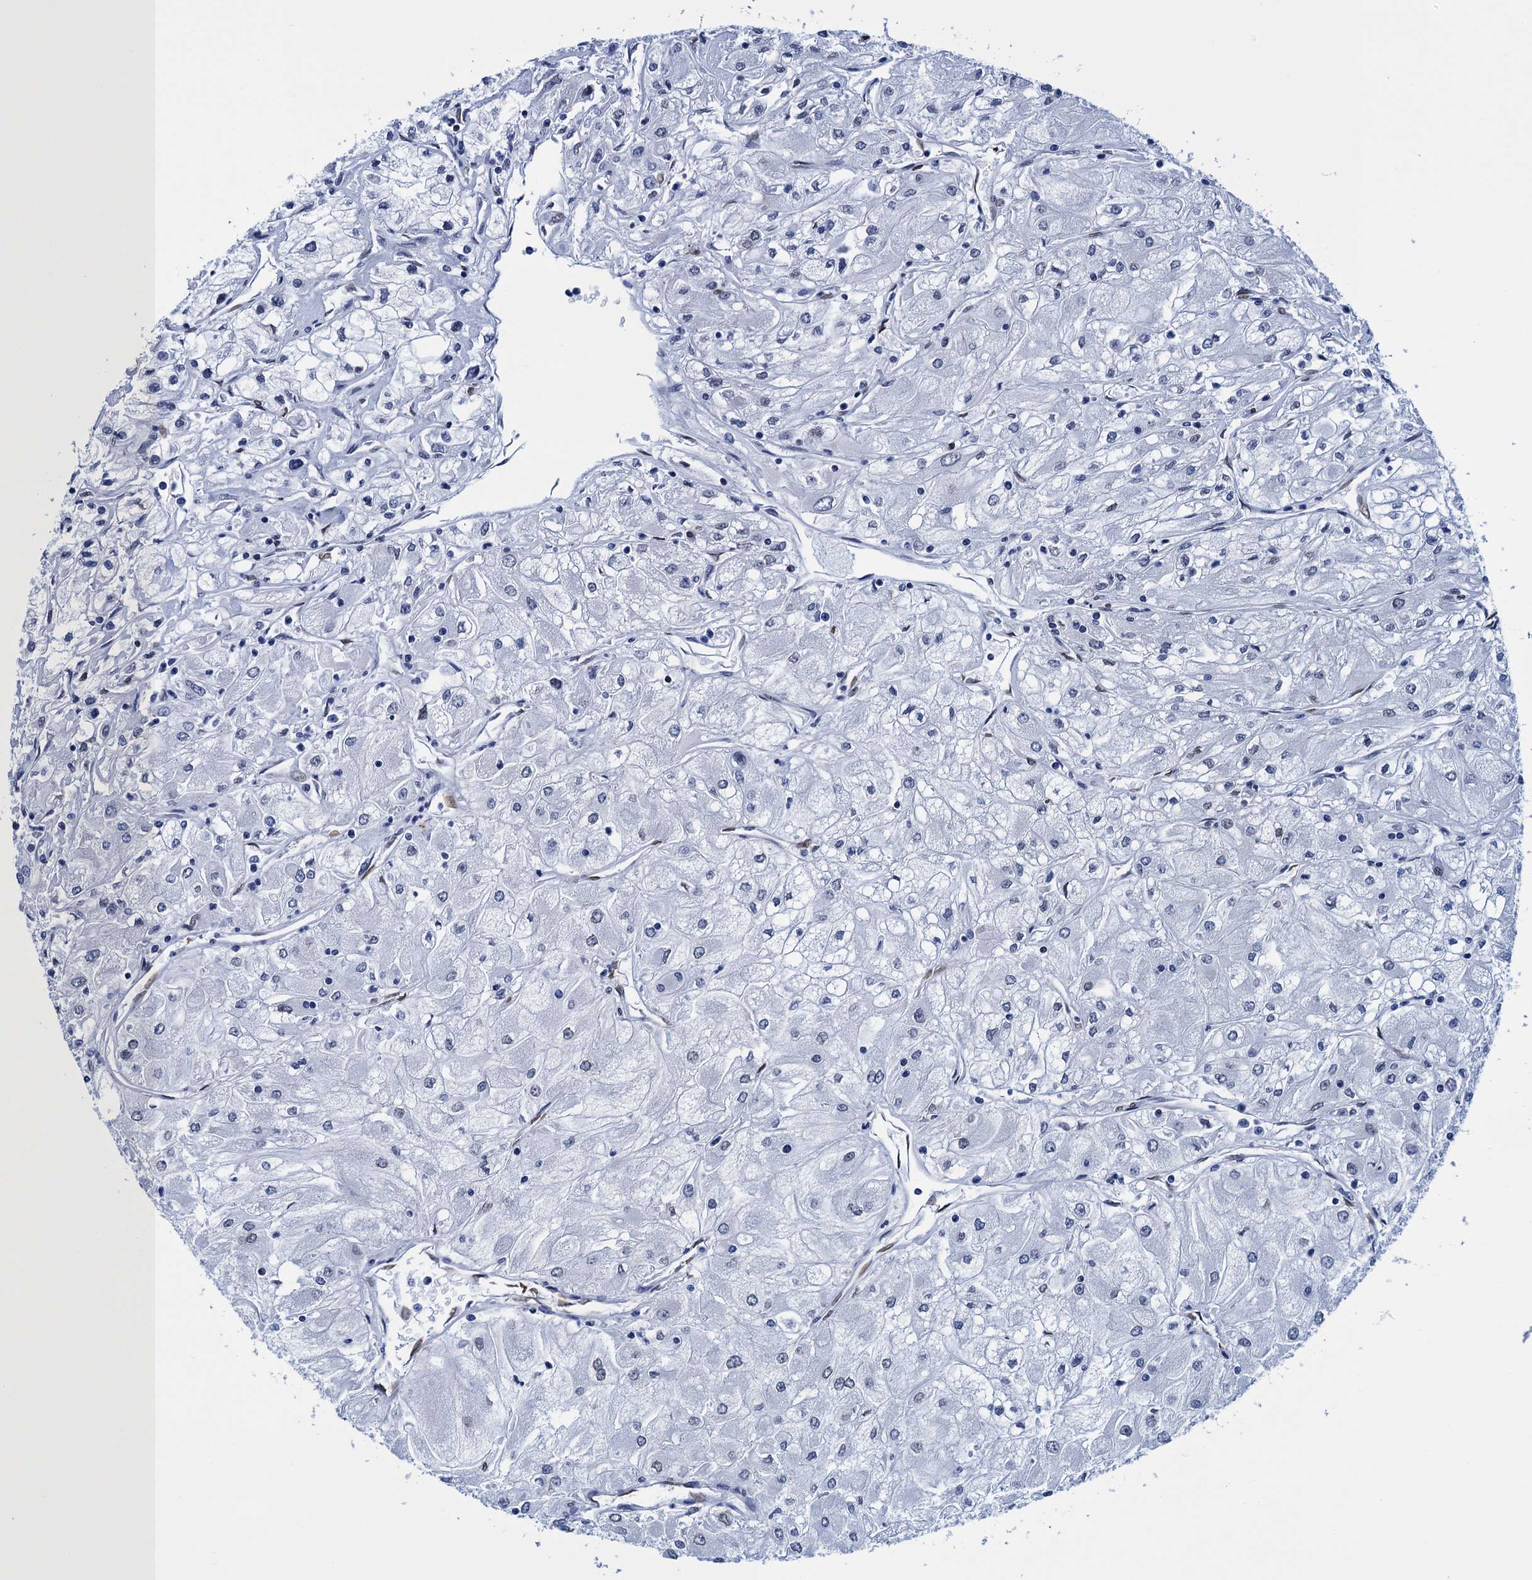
{"staining": {"intensity": "negative", "quantity": "none", "location": "none"}, "tissue": "renal cancer", "cell_type": "Tumor cells", "image_type": "cancer", "snomed": [{"axis": "morphology", "description": "Adenocarcinoma, NOS"}, {"axis": "topography", "description": "Kidney"}], "caption": "Tumor cells show no significant protein staining in renal cancer (adenocarcinoma).", "gene": "METTL25", "patient": {"sex": "male", "age": 80}}